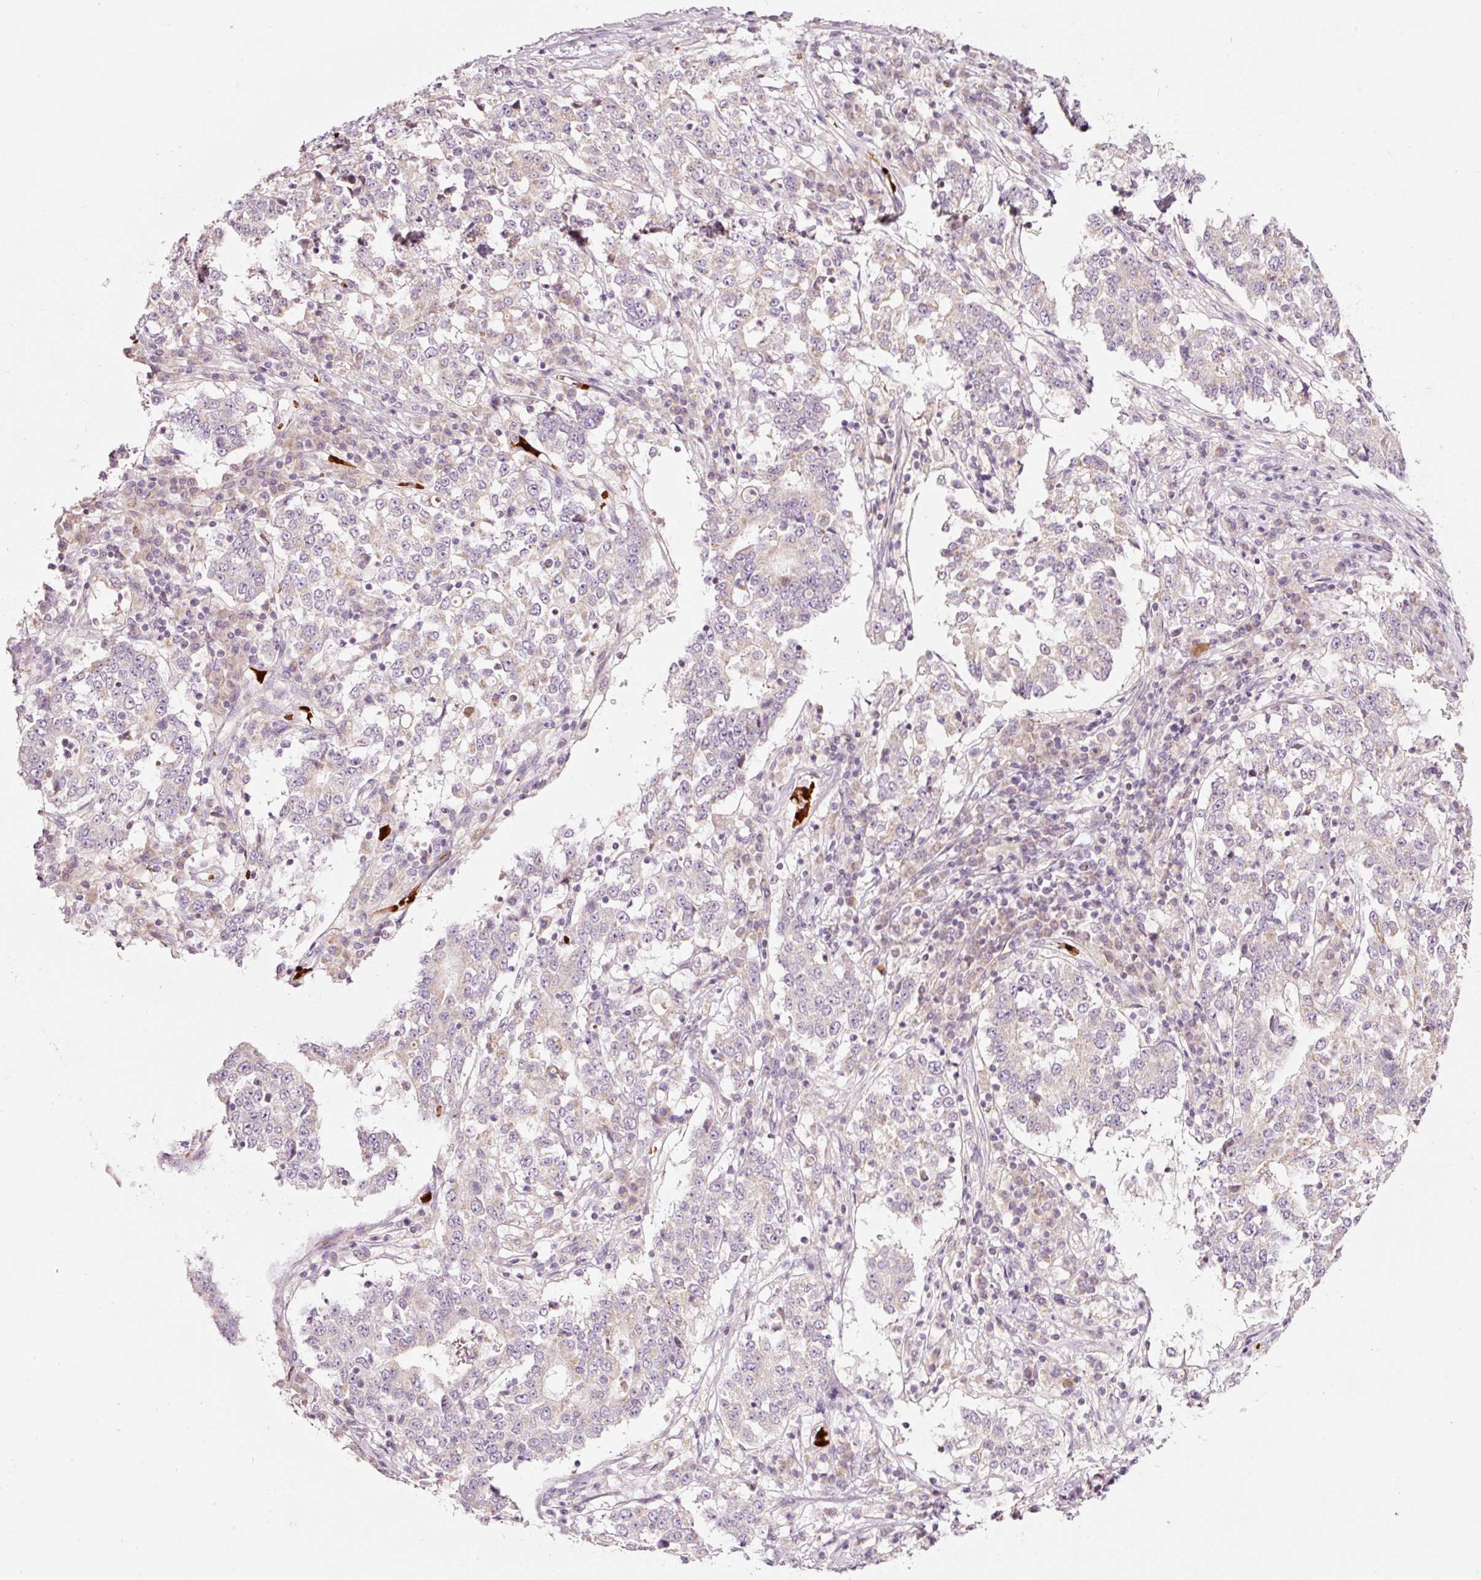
{"staining": {"intensity": "weak", "quantity": "<25%", "location": "cytoplasmic/membranous"}, "tissue": "stomach cancer", "cell_type": "Tumor cells", "image_type": "cancer", "snomed": [{"axis": "morphology", "description": "Adenocarcinoma, NOS"}, {"axis": "topography", "description": "Stomach"}], "caption": "Tumor cells are negative for protein expression in human stomach cancer.", "gene": "LDHAL6B", "patient": {"sex": "male", "age": 59}}